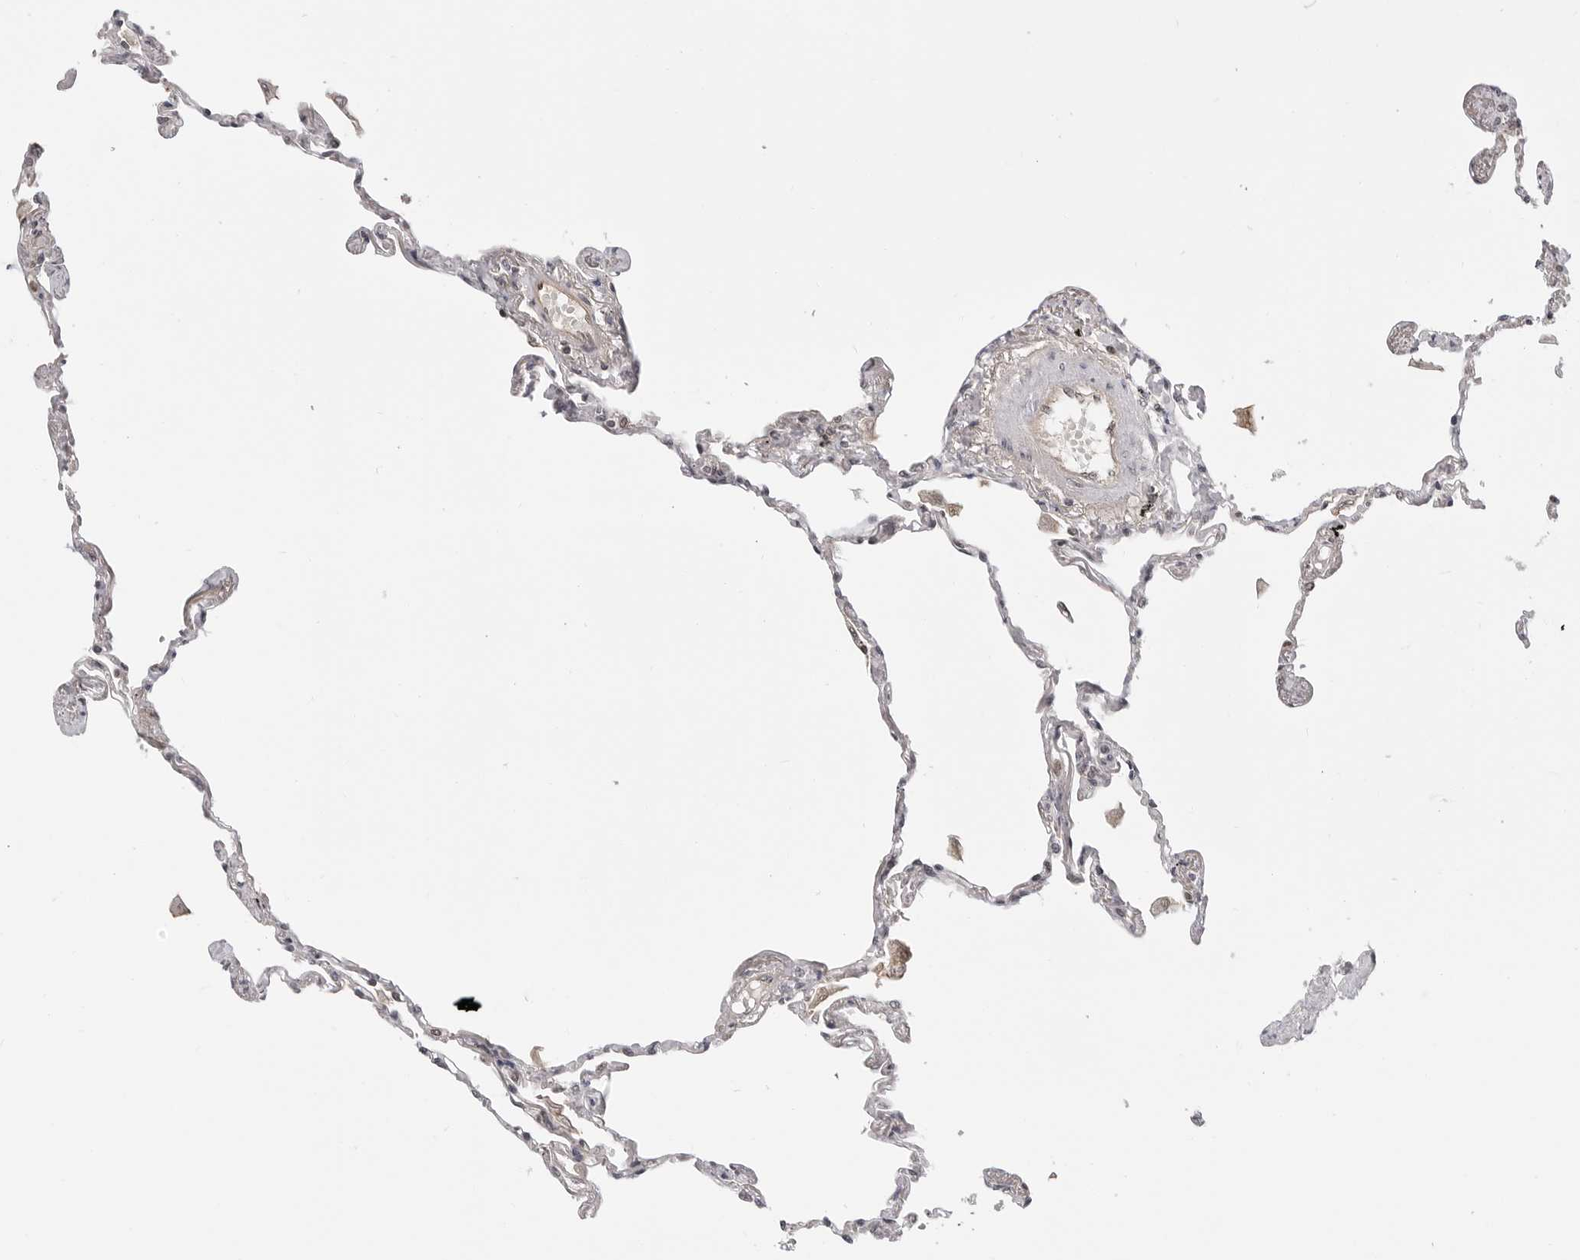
{"staining": {"intensity": "weak", "quantity": "25%-75%", "location": "nuclear"}, "tissue": "lung", "cell_type": "Alveolar cells", "image_type": "normal", "snomed": [{"axis": "morphology", "description": "Normal tissue, NOS"}, {"axis": "topography", "description": "Lung"}], "caption": "Immunohistochemistry (IHC) micrograph of normal lung: human lung stained using immunohistochemistry demonstrates low levels of weak protein expression localized specifically in the nuclear of alveolar cells, appearing as a nuclear brown color.", "gene": "C8orf33", "patient": {"sex": "female", "age": 67}}